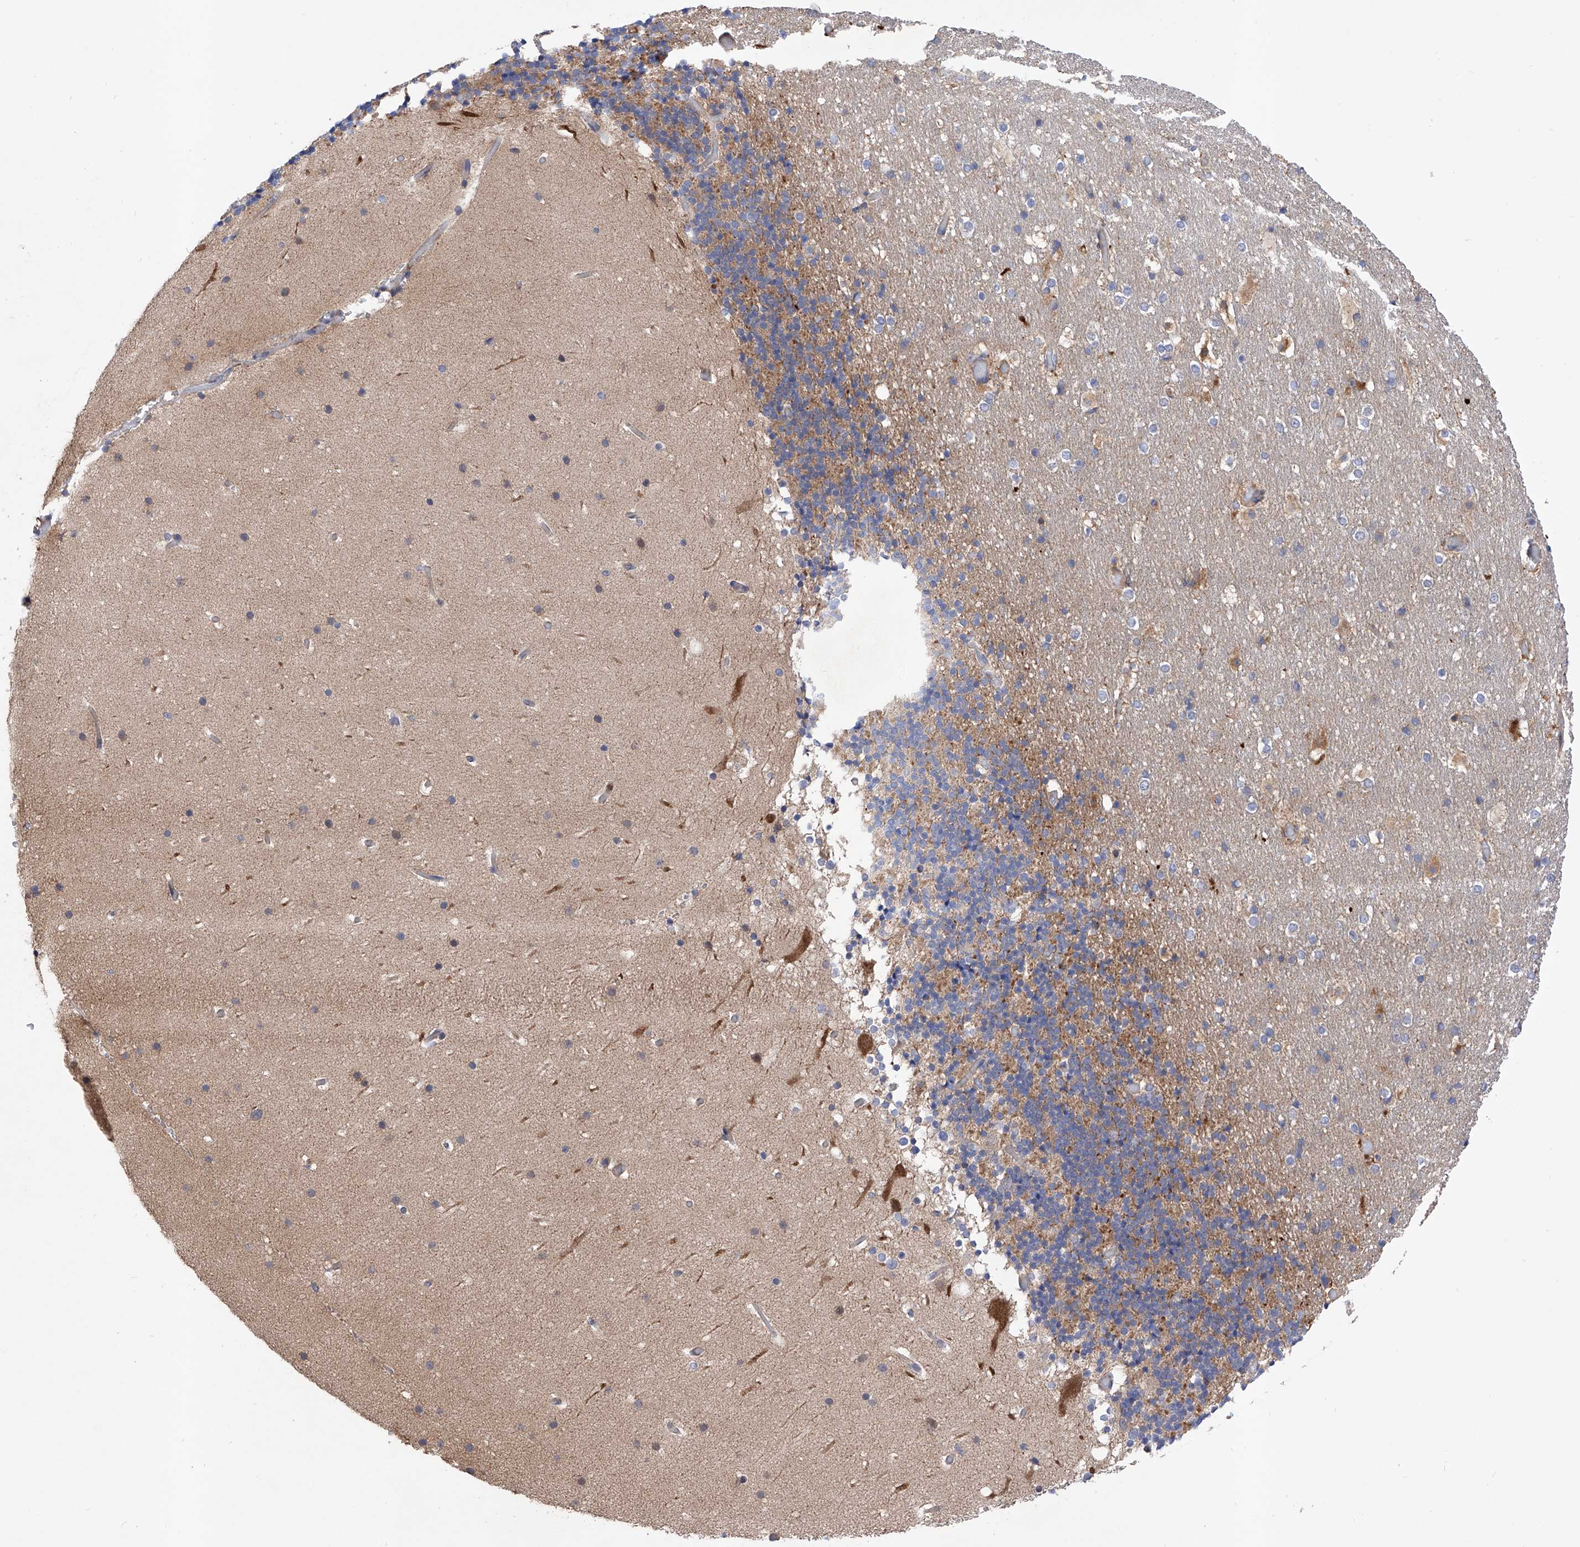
{"staining": {"intensity": "moderate", "quantity": ">75%", "location": "cytoplasmic/membranous"}, "tissue": "cerebellum", "cell_type": "Cells in granular layer", "image_type": "normal", "snomed": [{"axis": "morphology", "description": "Normal tissue, NOS"}, {"axis": "topography", "description": "Cerebellum"}], "caption": "Cerebellum stained with immunohistochemistry exhibits moderate cytoplasmic/membranous staining in about >75% of cells in granular layer. The protein of interest is stained brown, and the nuclei are stained in blue (DAB IHC with brightfield microscopy, high magnification).", "gene": "INPP5B", "patient": {"sex": "male", "age": 57}}